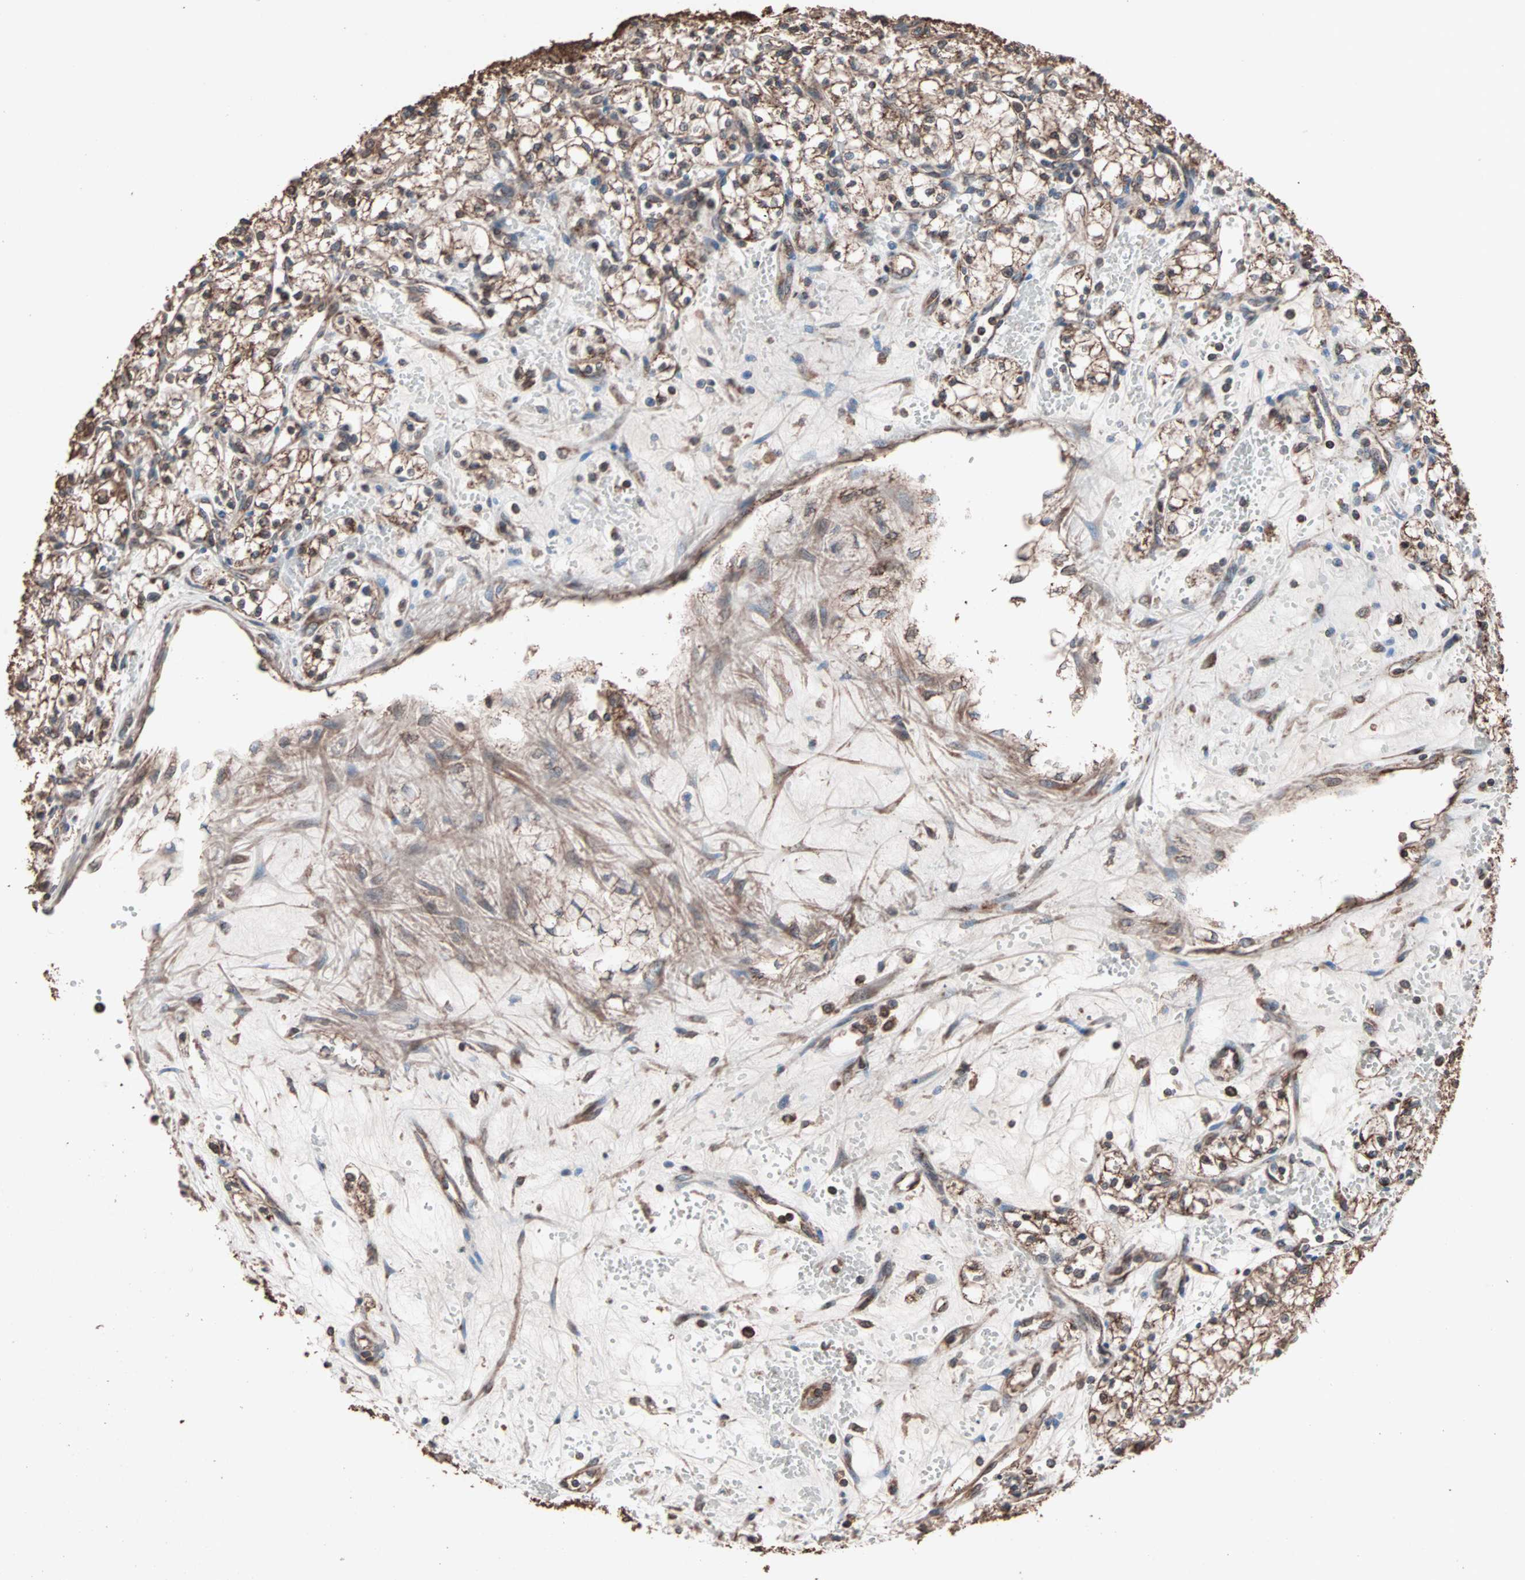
{"staining": {"intensity": "strong", "quantity": ">75%", "location": "cytoplasmic/membranous"}, "tissue": "renal cancer", "cell_type": "Tumor cells", "image_type": "cancer", "snomed": [{"axis": "morphology", "description": "Normal tissue, NOS"}, {"axis": "morphology", "description": "Adenocarcinoma, NOS"}, {"axis": "topography", "description": "Kidney"}], "caption": "This histopathology image exhibits immunohistochemistry staining of human renal cancer, with high strong cytoplasmic/membranous staining in approximately >75% of tumor cells.", "gene": "MRPL2", "patient": {"sex": "male", "age": 59}}